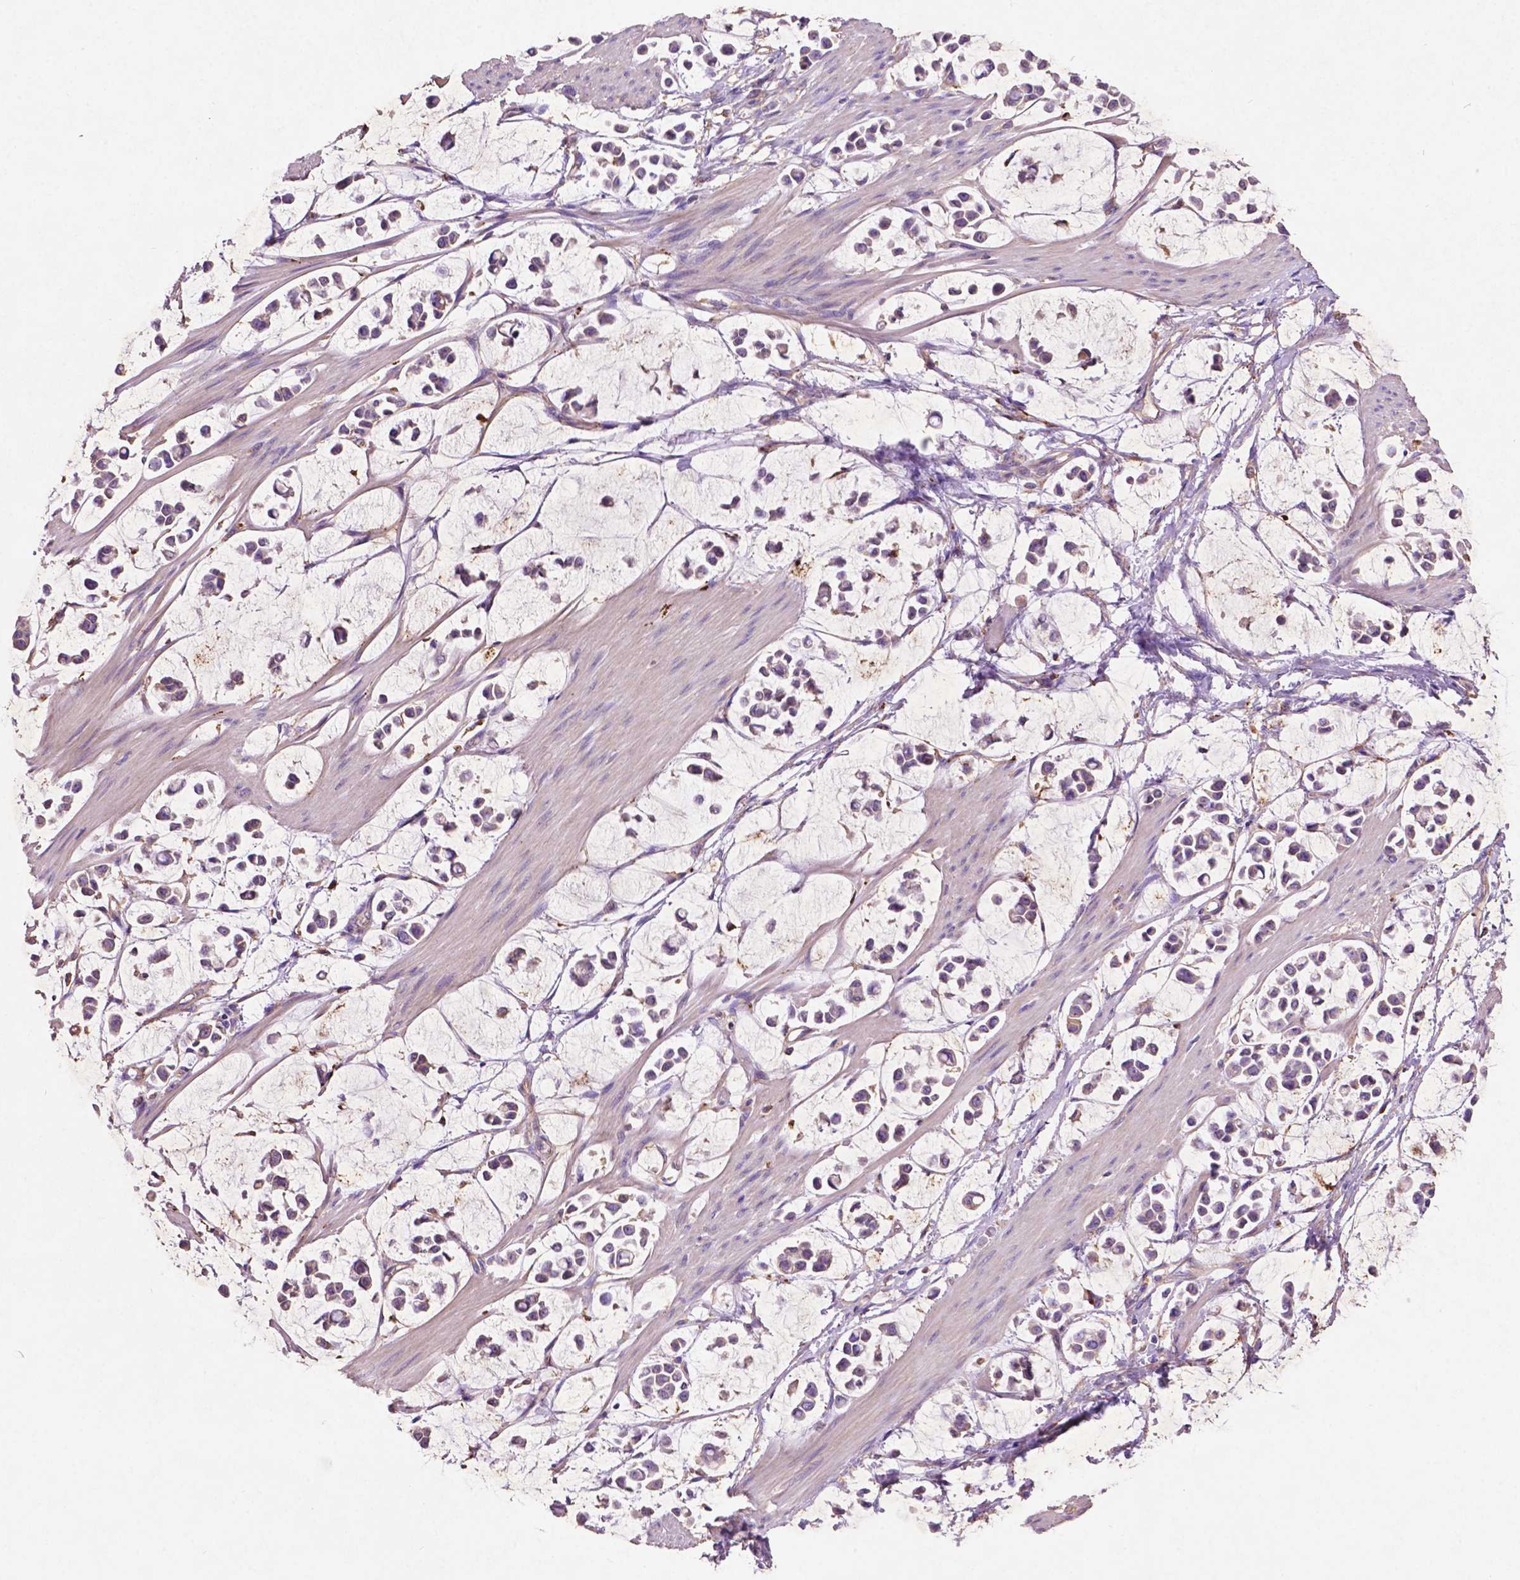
{"staining": {"intensity": "negative", "quantity": "none", "location": "none"}, "tissue": "stomach cancer", "cell_type": "Tumor cells", "image_type": "cancer", "snomed": [{"axis": "morphology", "description": "Adenocarcinoma, NOS"}, {"axis": "topography", "description": "Stomach"}], "caption": "An immunohistochemistry histopathology image of adenocarcinoma (stomach) is shown. There is no staining in tumor cells of adenocarcinoma (stomach).", "gene": "GDPD5", "patient": {"sex": "male", "age": 82}}